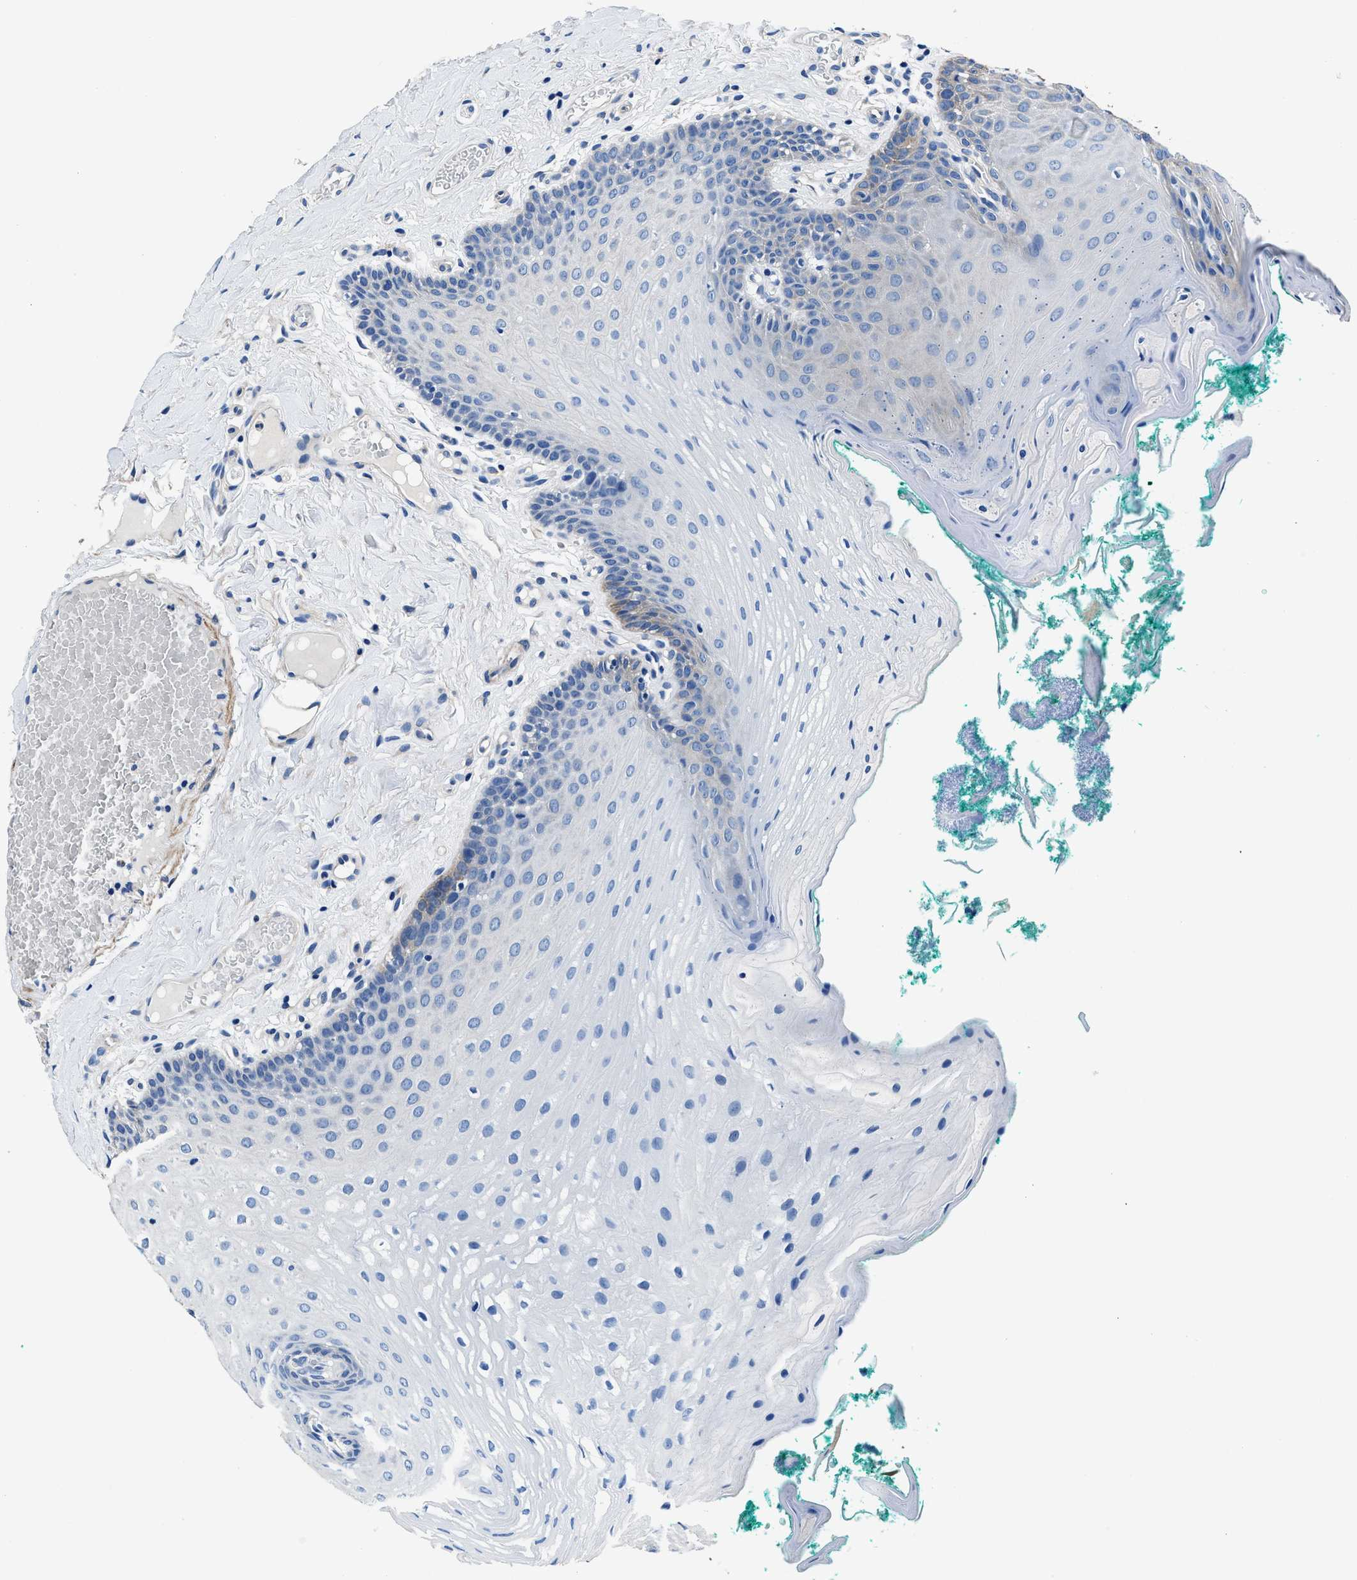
{"staining": {"intensity": "weak", "quantity": "<25%", "location": "cytoplasmic/membranous"}, "tissue": "oral mucosa", "cell_type": "Squamous epithelial cells", "image_type": "normal", "snomed": [{"axis": "morphology", "description": "Normal tissue, NOS"}, {"axis": "topography", "description": "Oral tissue"}], "caption": "Micrograph shows no significant protein expression in squamous epithelial cells of benign oral mucosa. Nuclei are stained in blue.", "gene": "NEU1", "patient": {"sex": "male", "age": 58}}